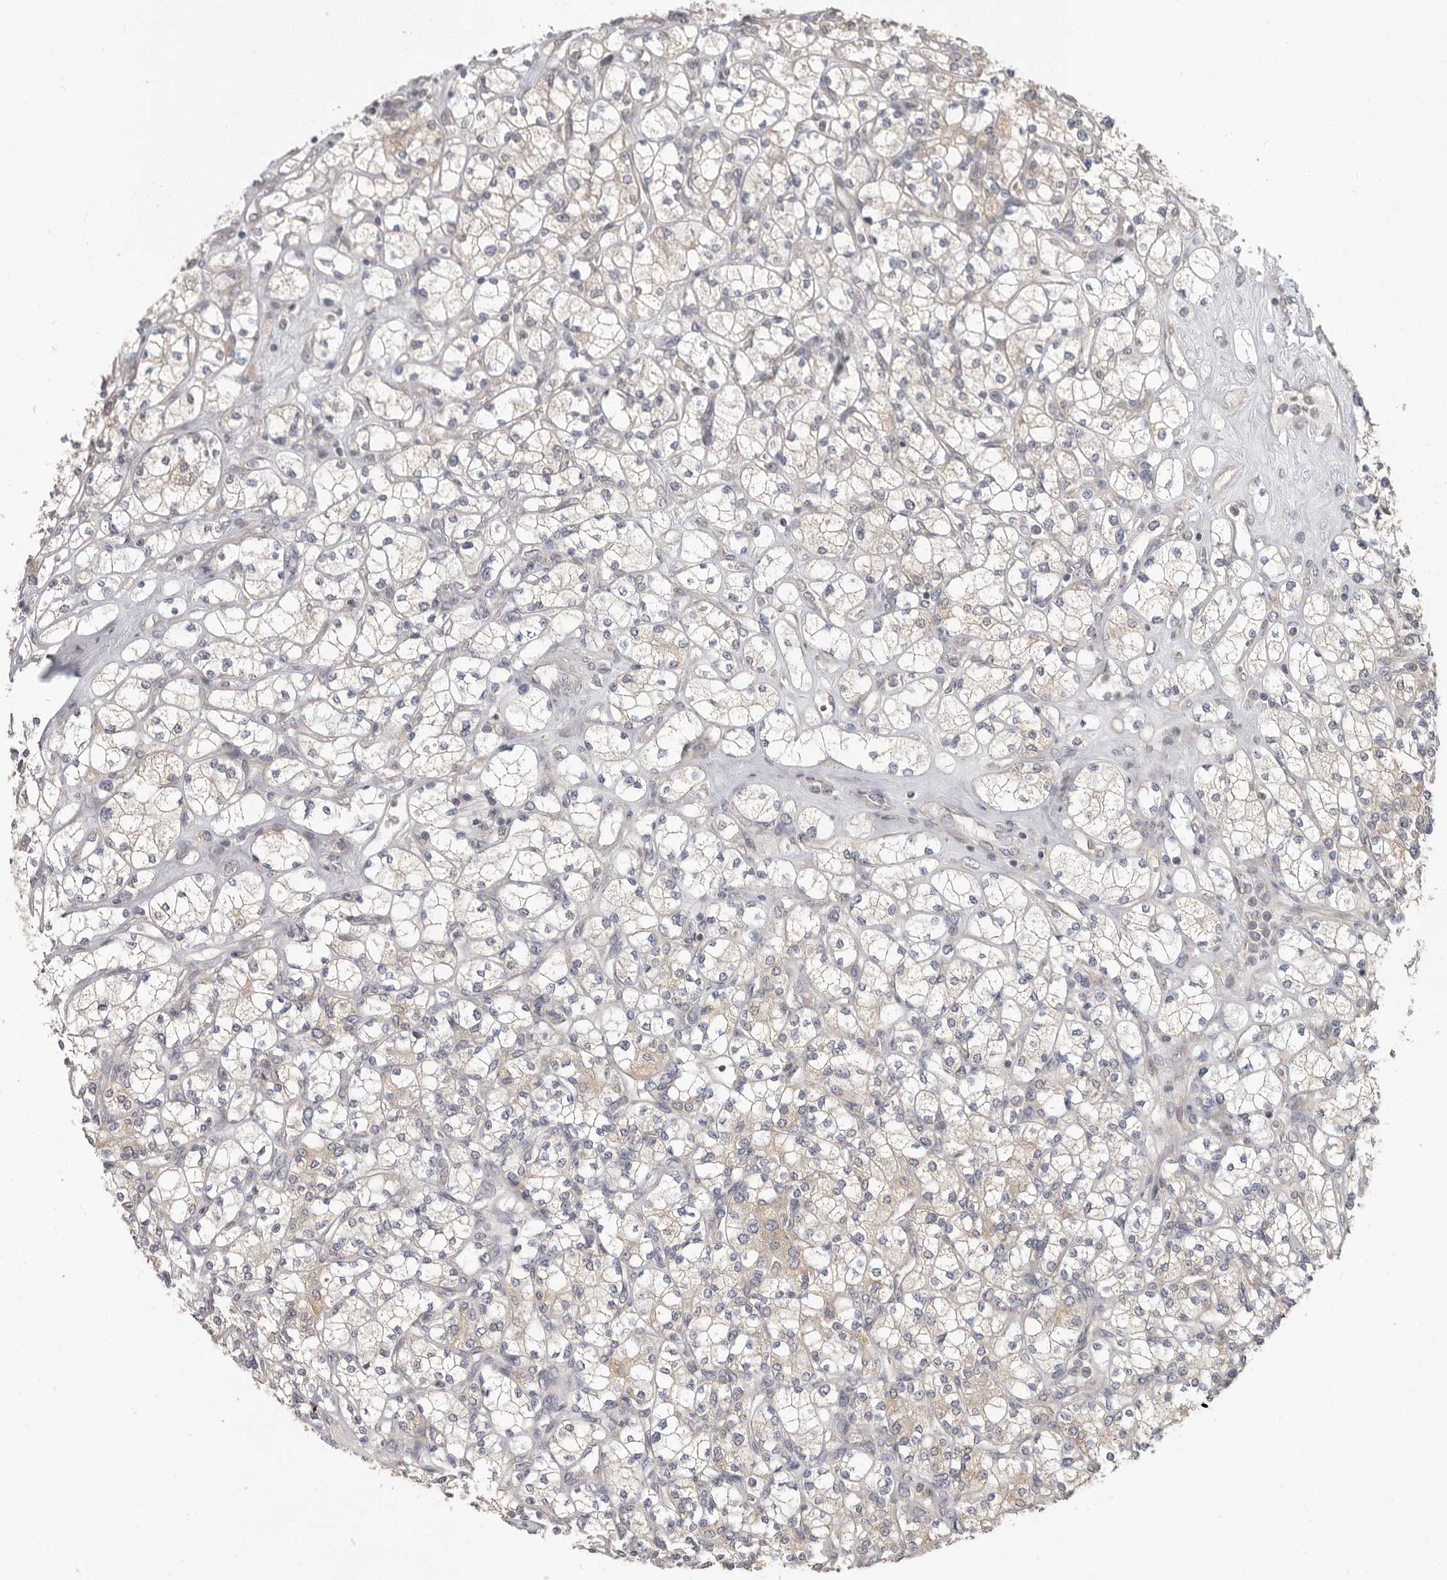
{"staining": {"intensity": "weak", "quantity": "<25%", "location": "cytoplasmic/membranous"}, "tissue": "renal cancer", "cell_type": "Tumor cells", "image_type": "cancer", "snomed": [{"axis": "morphology", "description": "Adenocarcinoma, NOS"}, {"axis": "topography", "description": "Kidney"}], "caption": "This is an IHC histopathology image of human renal cancer. There is no positivity in tumor cells.", "gene": "UNK", "patient": {"sex": "male", "age": 77}}